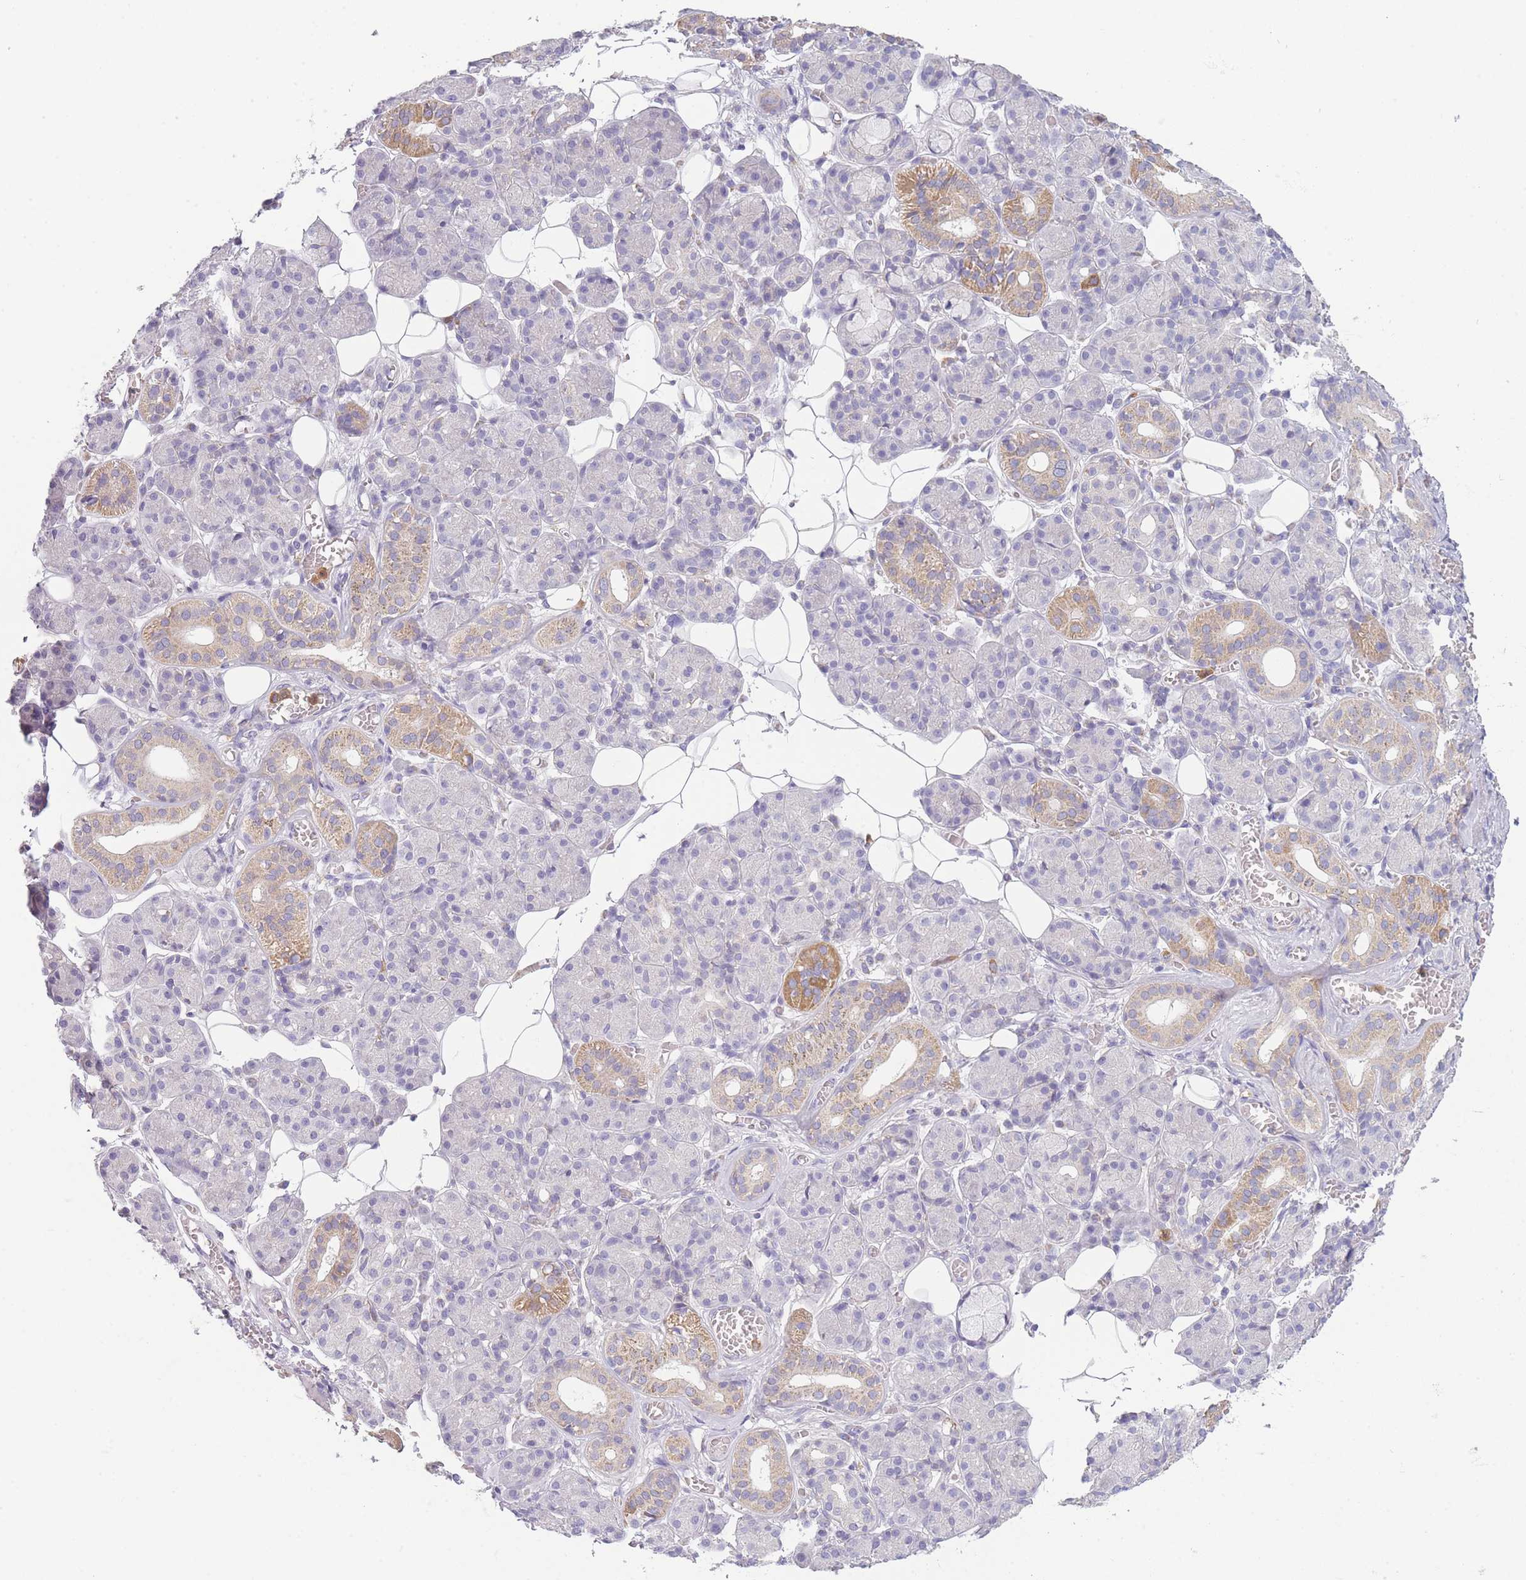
{"staining": {"intensity": "moderate", "quantity": "<25%", "location": "cytoplasmic/membranous"}, "tissue": "salivary gland", "cell_type": "Glandular cells", "image_type": "normal", "snomed": [{"axis": "morphology", "description": "Normal tissue, NOS"}, {"axis": "topography", "description": "Salivary gland"}], "caption": "DAB immunohistochemical staining of benign human salivary gland shows moderate cytoplasmic/membranous protein expression in approximately <25% of glandular cells.", "gene": "PRAM1", "patient": {"sex": "male", "age": 63}}